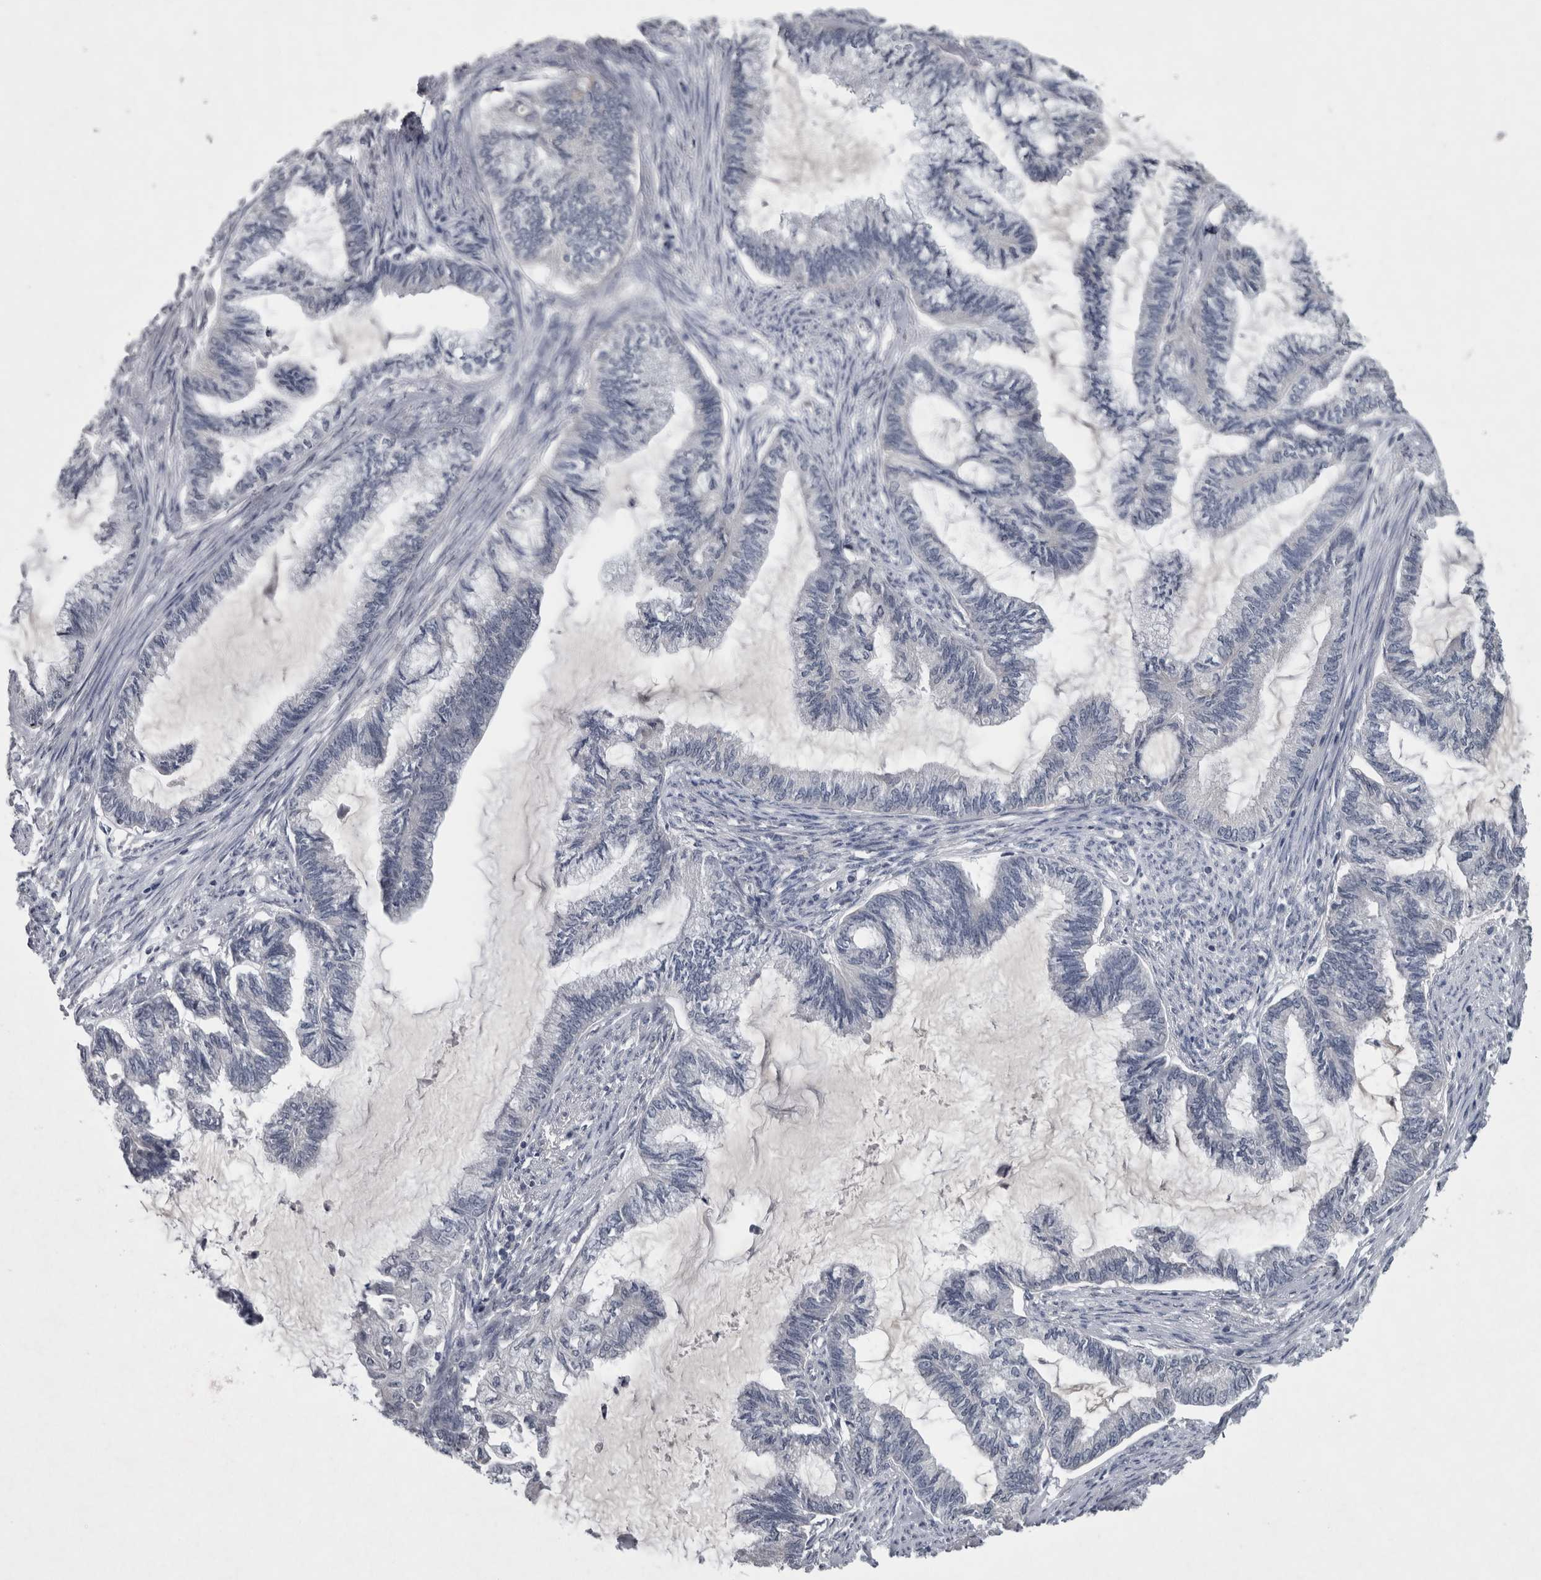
{"staining": {"intensity": "negative", "quantity": "none", "location": "none"}, "tissue": "endometrial cancer", "cell_type": "Tumor cells", "image_type": "cancer", "snomed": [{"axis": "morphology", "description": "Adenocarcinoma, NOS"}, {"axis": "topography", "description": "Endometrium"}], "caption": "Endometrial adenocarcinoma was stained to show a protein in brown. There is no significant expression in tumor cells.", "gene": "WNT7A", "patient": {"sex": "female", "age": 86}}